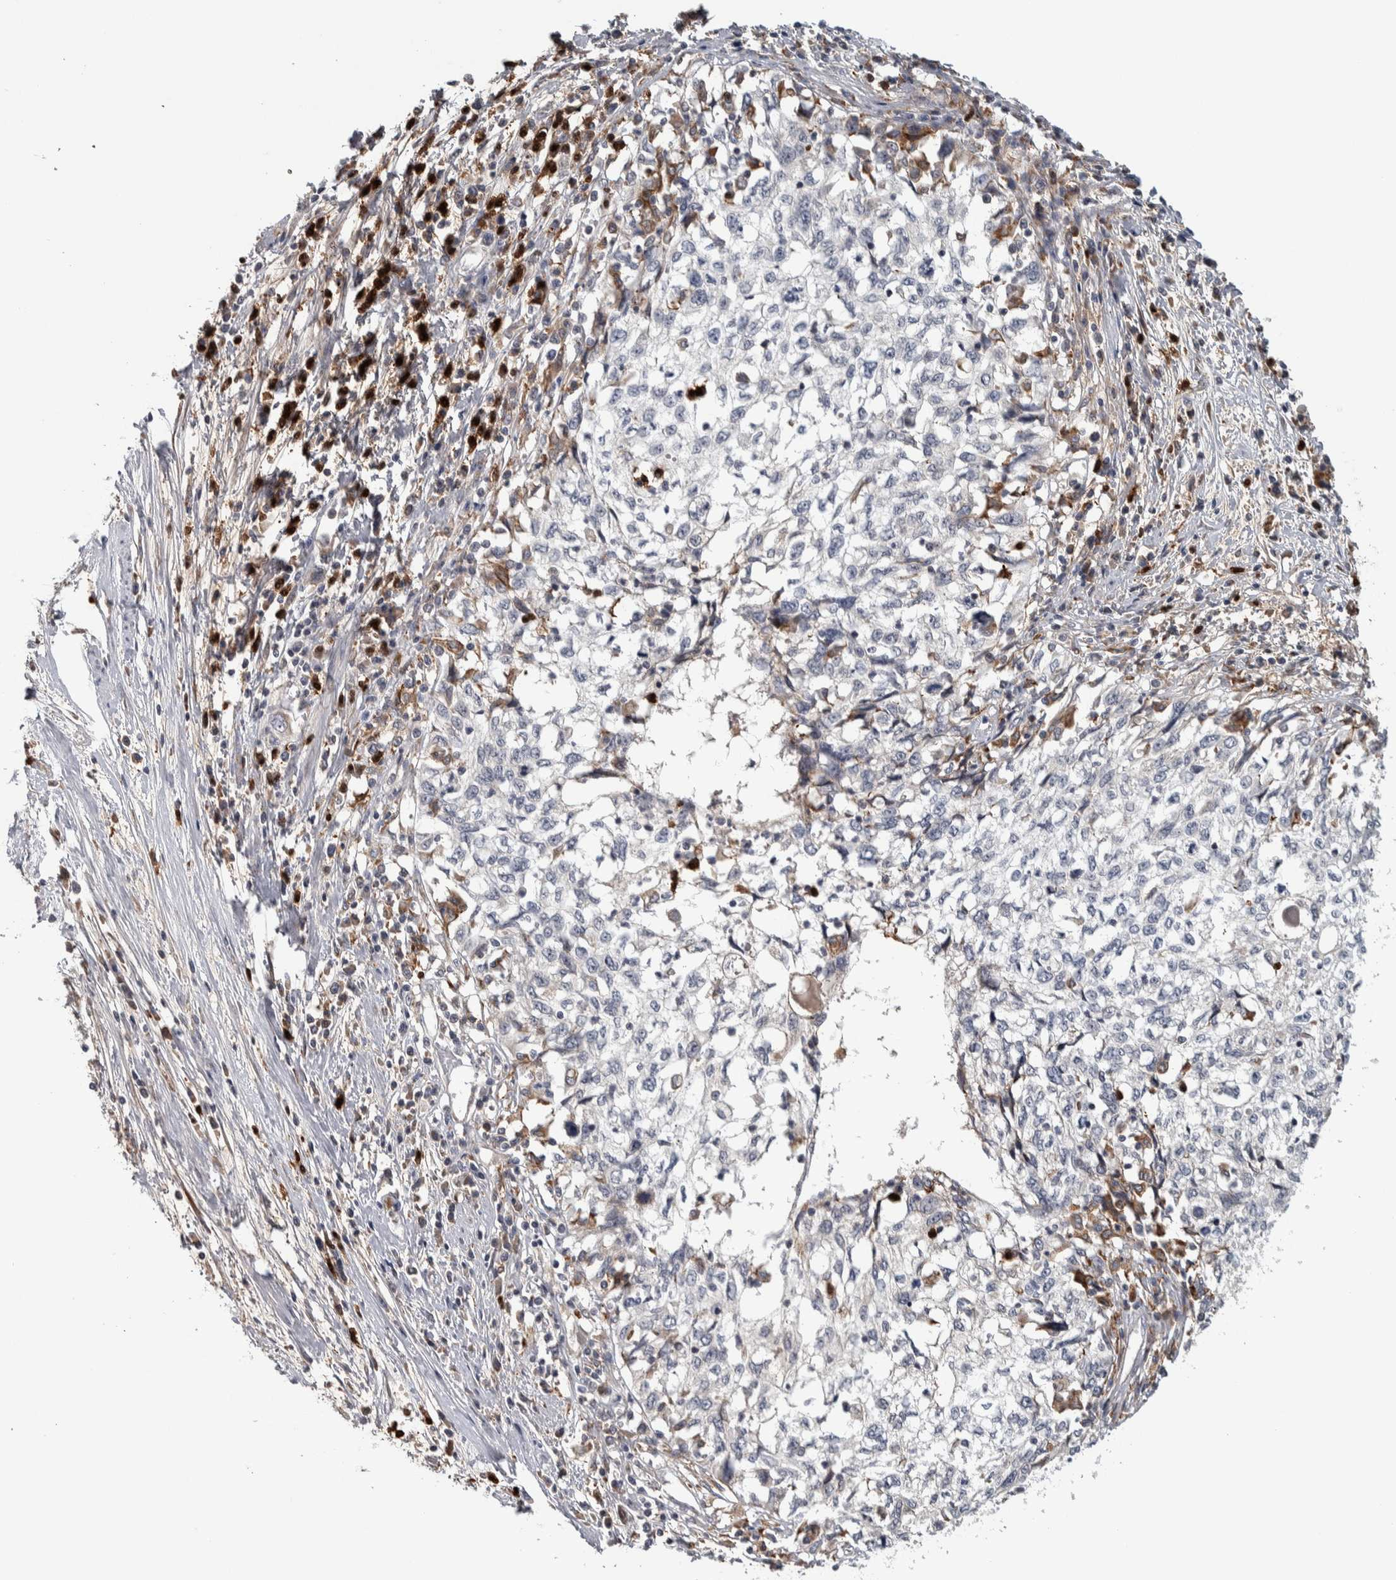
{"staining": {"intensity": "negative", "quantity": "none", "location": "none"}, "tissue": "cervical cancer", "cell_type": "Tumor cells", "image_type": "cancer", "snomed": [{"axis": "morphology", "description": "Squamous cell carcinoma, NOS"}, {"axis": "topography", "description": "Cervix"}], "caption": "This micrograph is of cervical cancer (squamous cell carcinoma) stained with immunohistochemistry to label a protein in brown with the nuclei are counter-stained blue. There is no expression in tumor cells. (Brightfield microscopy of DAB IHC at high magnification).", "gene": "ADPRM", "patient": {"sex": "female", "age": 57}}